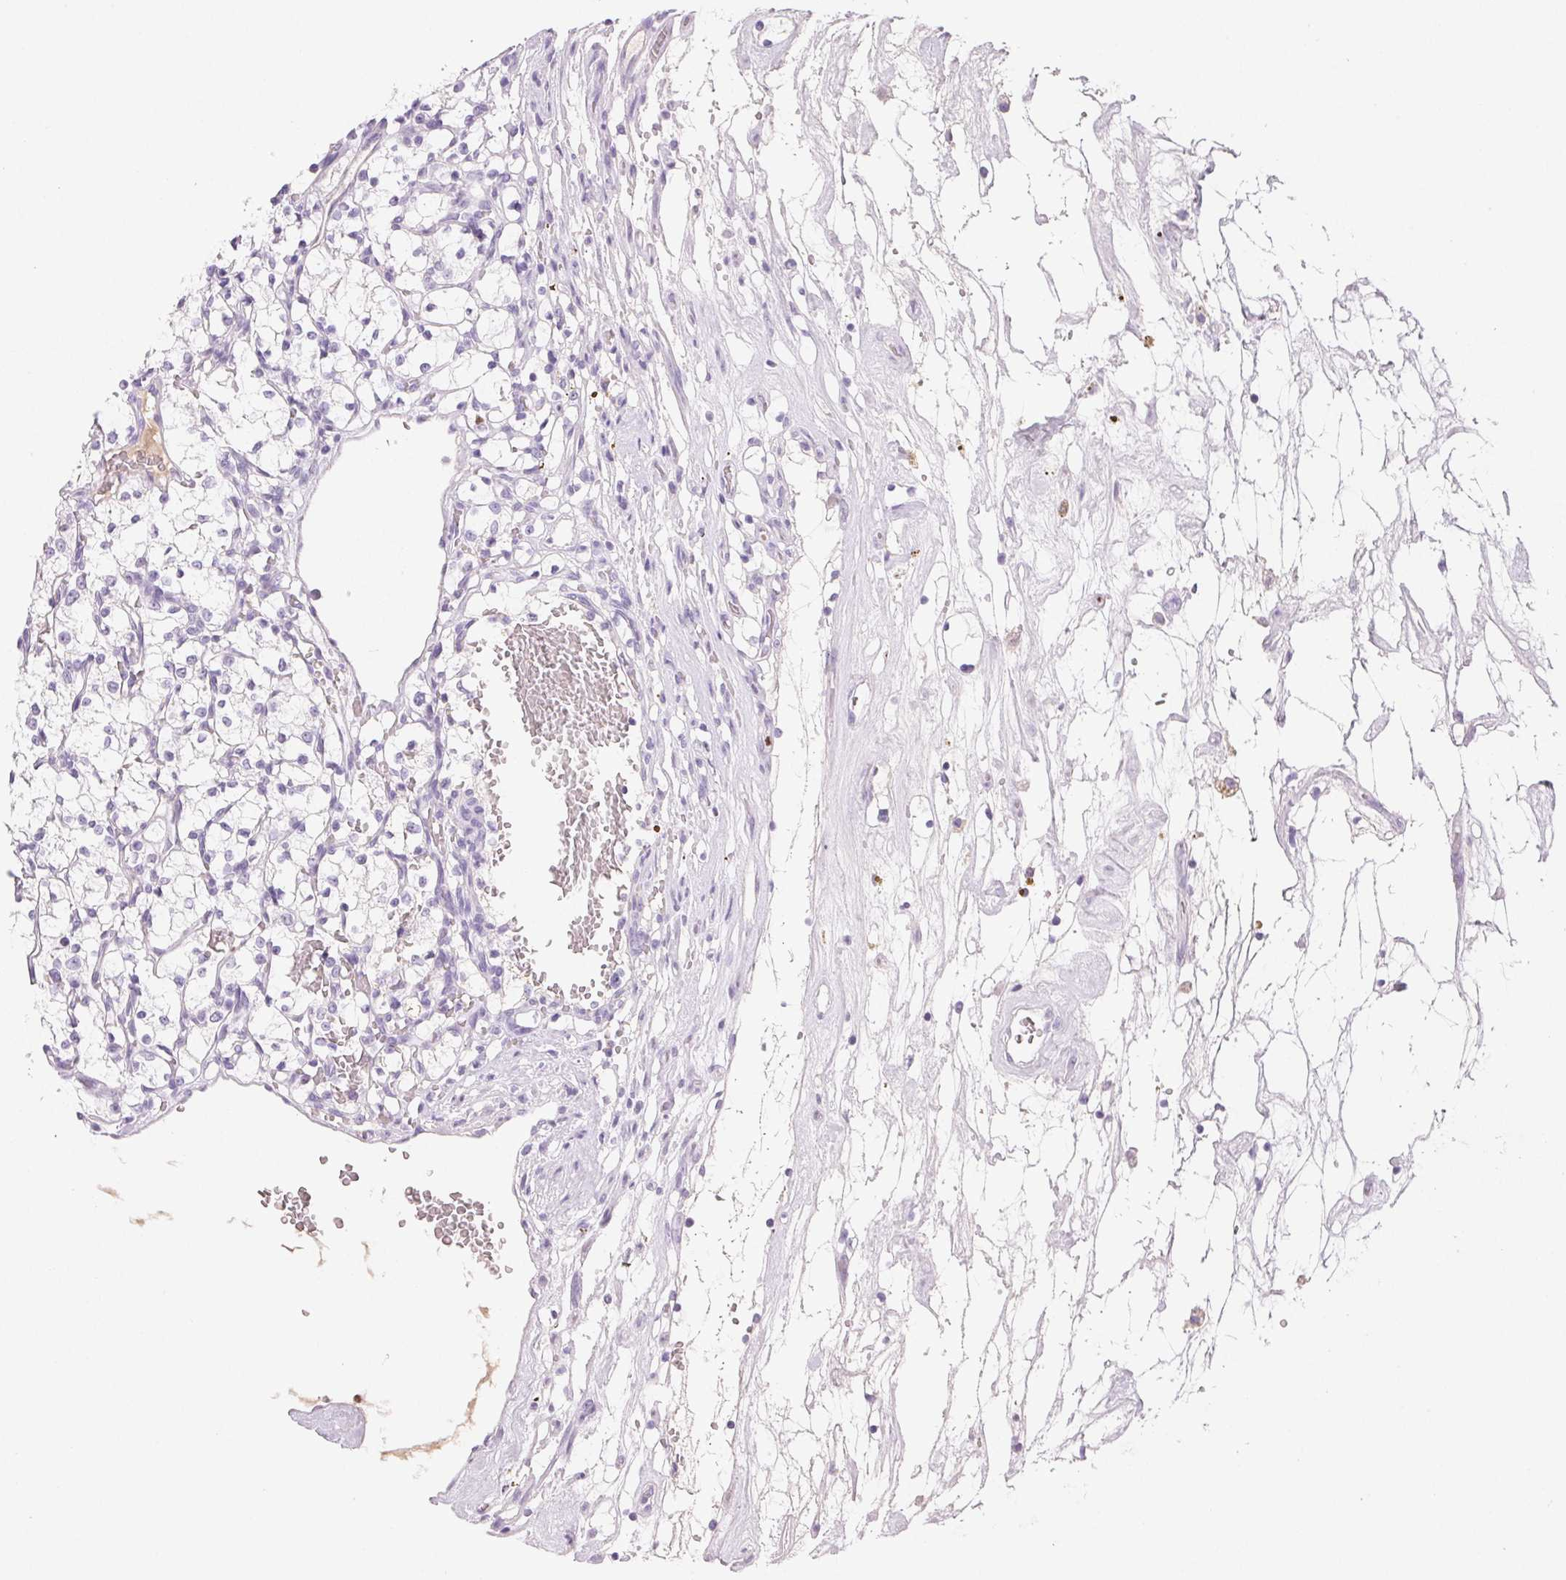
{"staining": {"intensity": "negative", "quantity": "none", "location": "none"}, "tissue": "renal cancer", "cell_type": "Tumor cells", "image_type": "cancer", "snomed": [{"axis": "morphology", "description": "Adenocarcinoma, NOS"}, {"axis": "topography", "description": "Kidney"}], "caption": "The immunohistochemistry (IHC) image has no significant staining in tumor cells of renal adenocarcinoma tissue. The staining is performed using DAB brown chromogen with nuclei counter-stained in using hematoxylin.", "gene": "PADI4", "patient": {"sex": "female", "age": 69}}